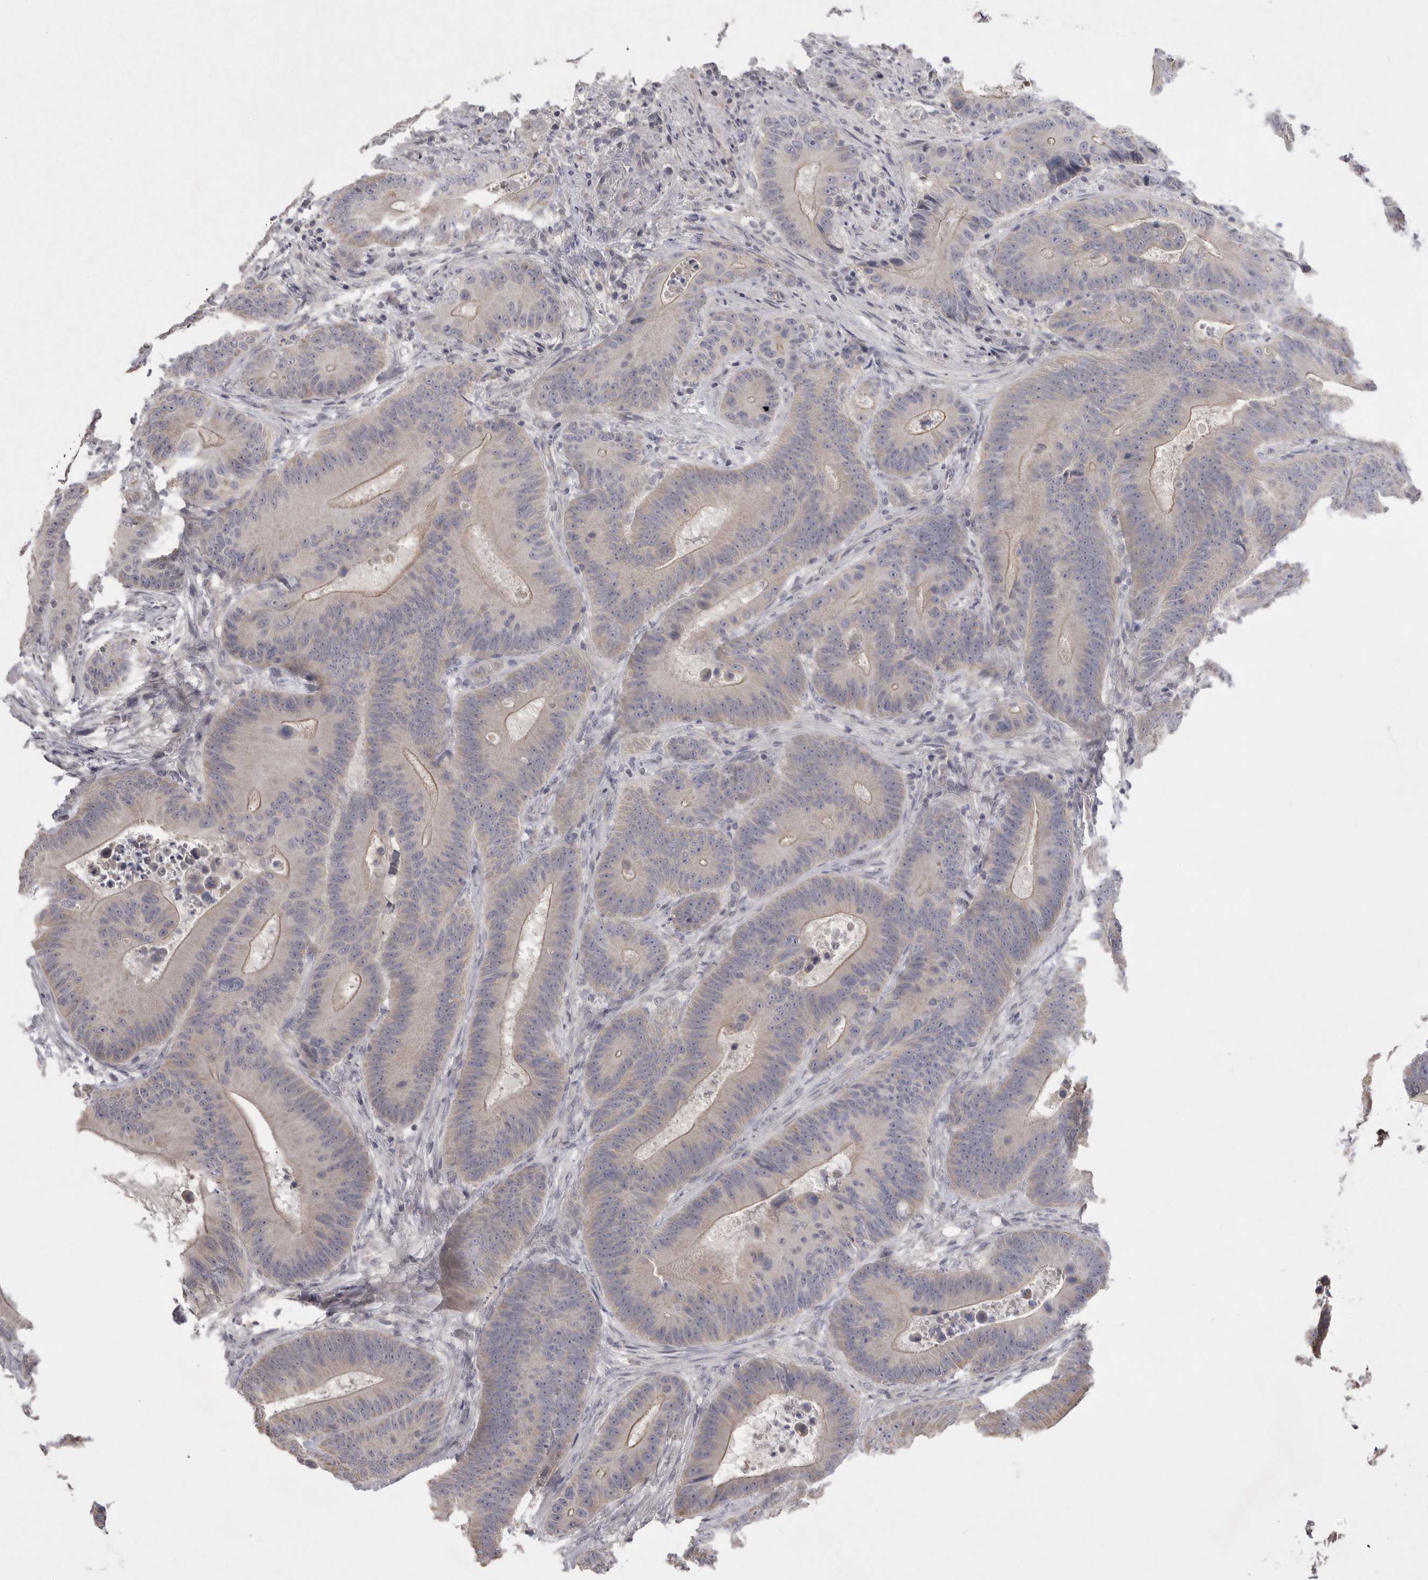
{"staining": {"intensity": "negative", "quantity": "none", "location": "none"}, "tissue": "colorectal cancer", "cell_type": "Tumor cells", "image_type": "cancer", "snomed": [{"axis": "morphology", "description": "Adenocarcinoma, NOS"}, {"axis": "topography", "description": "Colon"}], "caption": "DAB (3,3'-diaminobenzidine) immunohistochemical staining of human colorectal adenocarcinoma demonstrates no significant expression in tumor cells.", "gene": "VANGL2", "patient": {"sex": "male", "age": 83}}